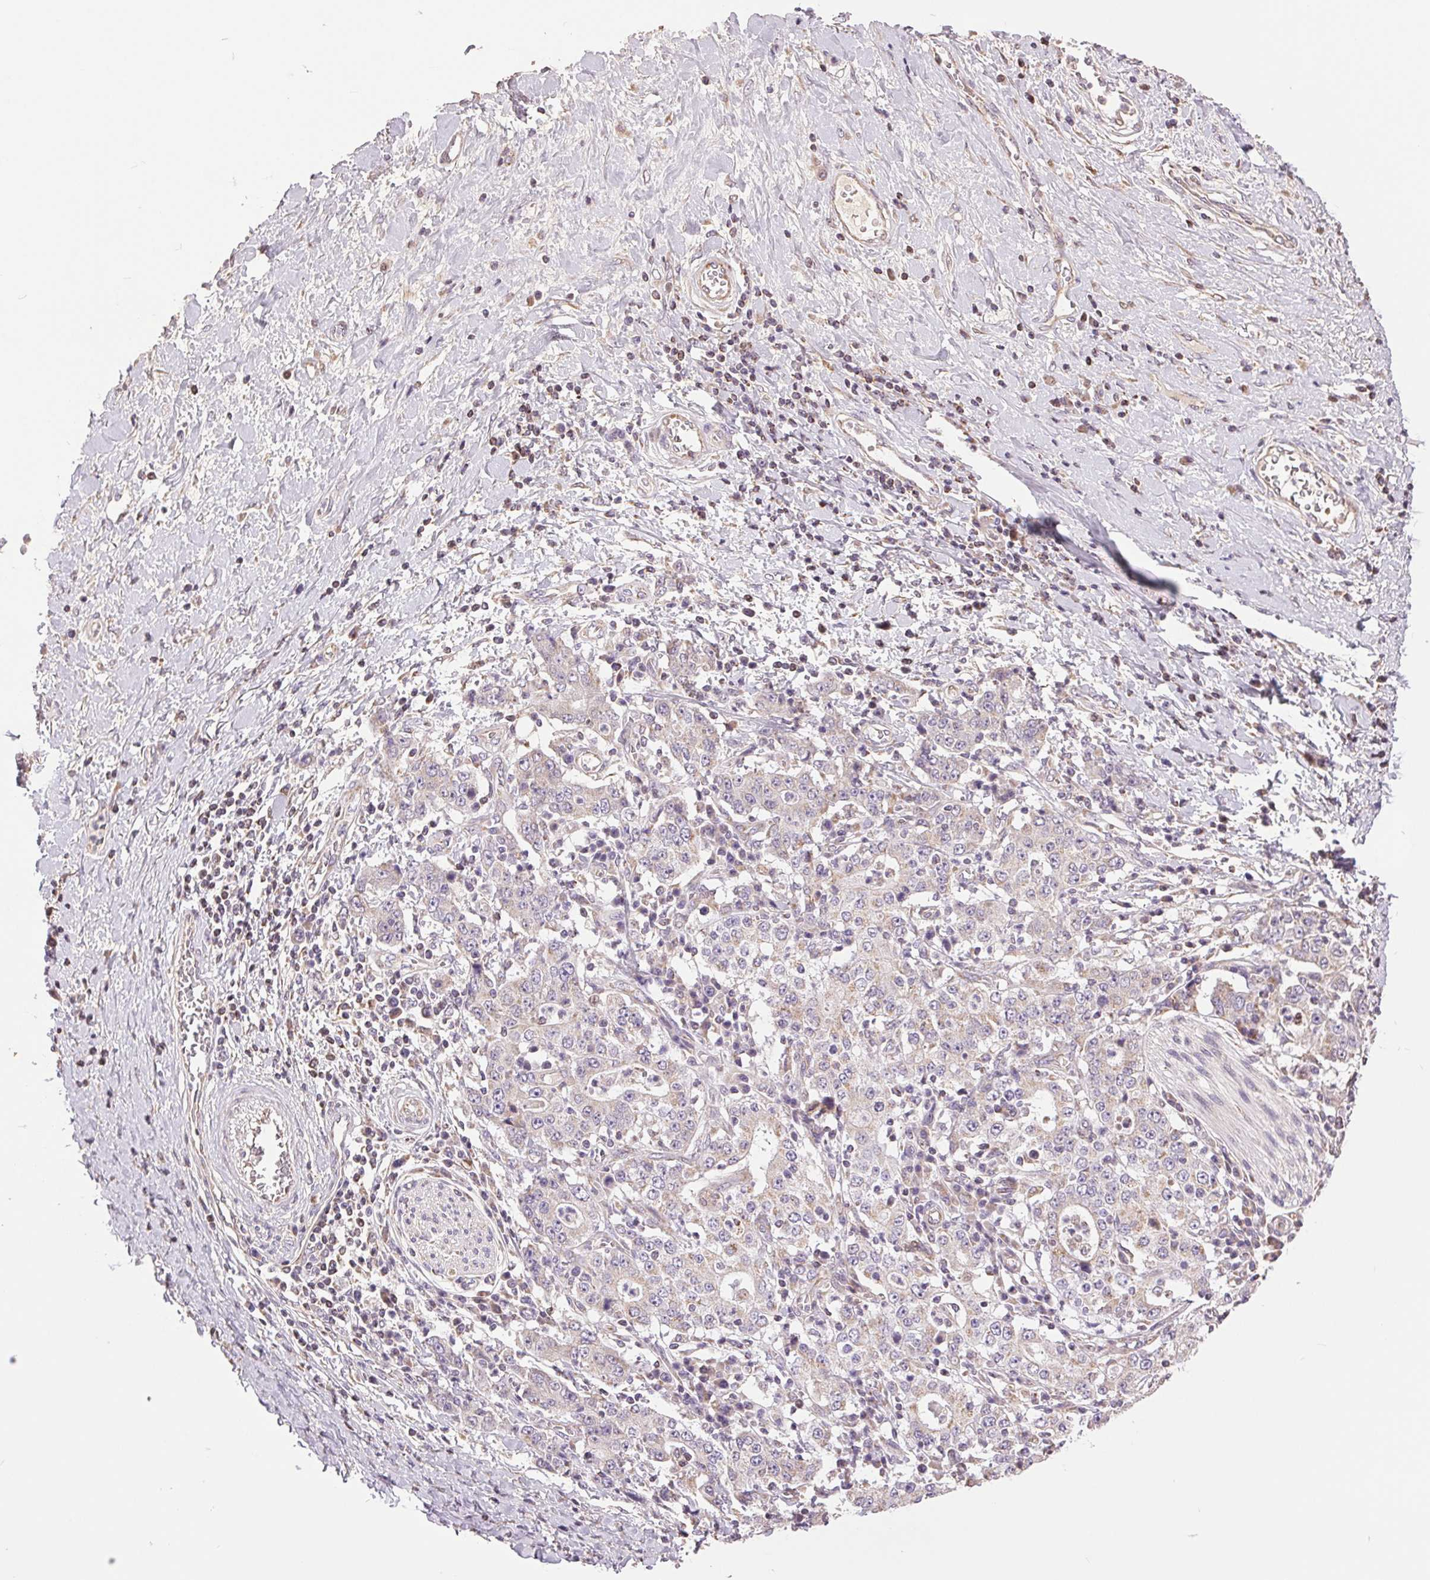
{"staining": {"intensity": "negative", "quantity": "none", "location": "none"}, "tissue": "stomach cancer", "cell_type": "Tumor cells", "image_type": "cancer", "snomed": [{"axis": "morphology", "description": "Normal tissue, NOS"}, {"axis": "morphology", "description": "Adenocarcinoma, NOS"}, {"axis": "topography", "description": "Stomach, upper"}, {"axis": "topography", "description": "Stomach"}], "caption": "High magnification brightfield microscopy of adenocarcinoma (stomach) stained with DAB (brown) and counterstained with hematoxylin (blue): tumor cells show no significant staining.", "gene": "DGUOK", "patient": {"sex": "male", "age": 59}}